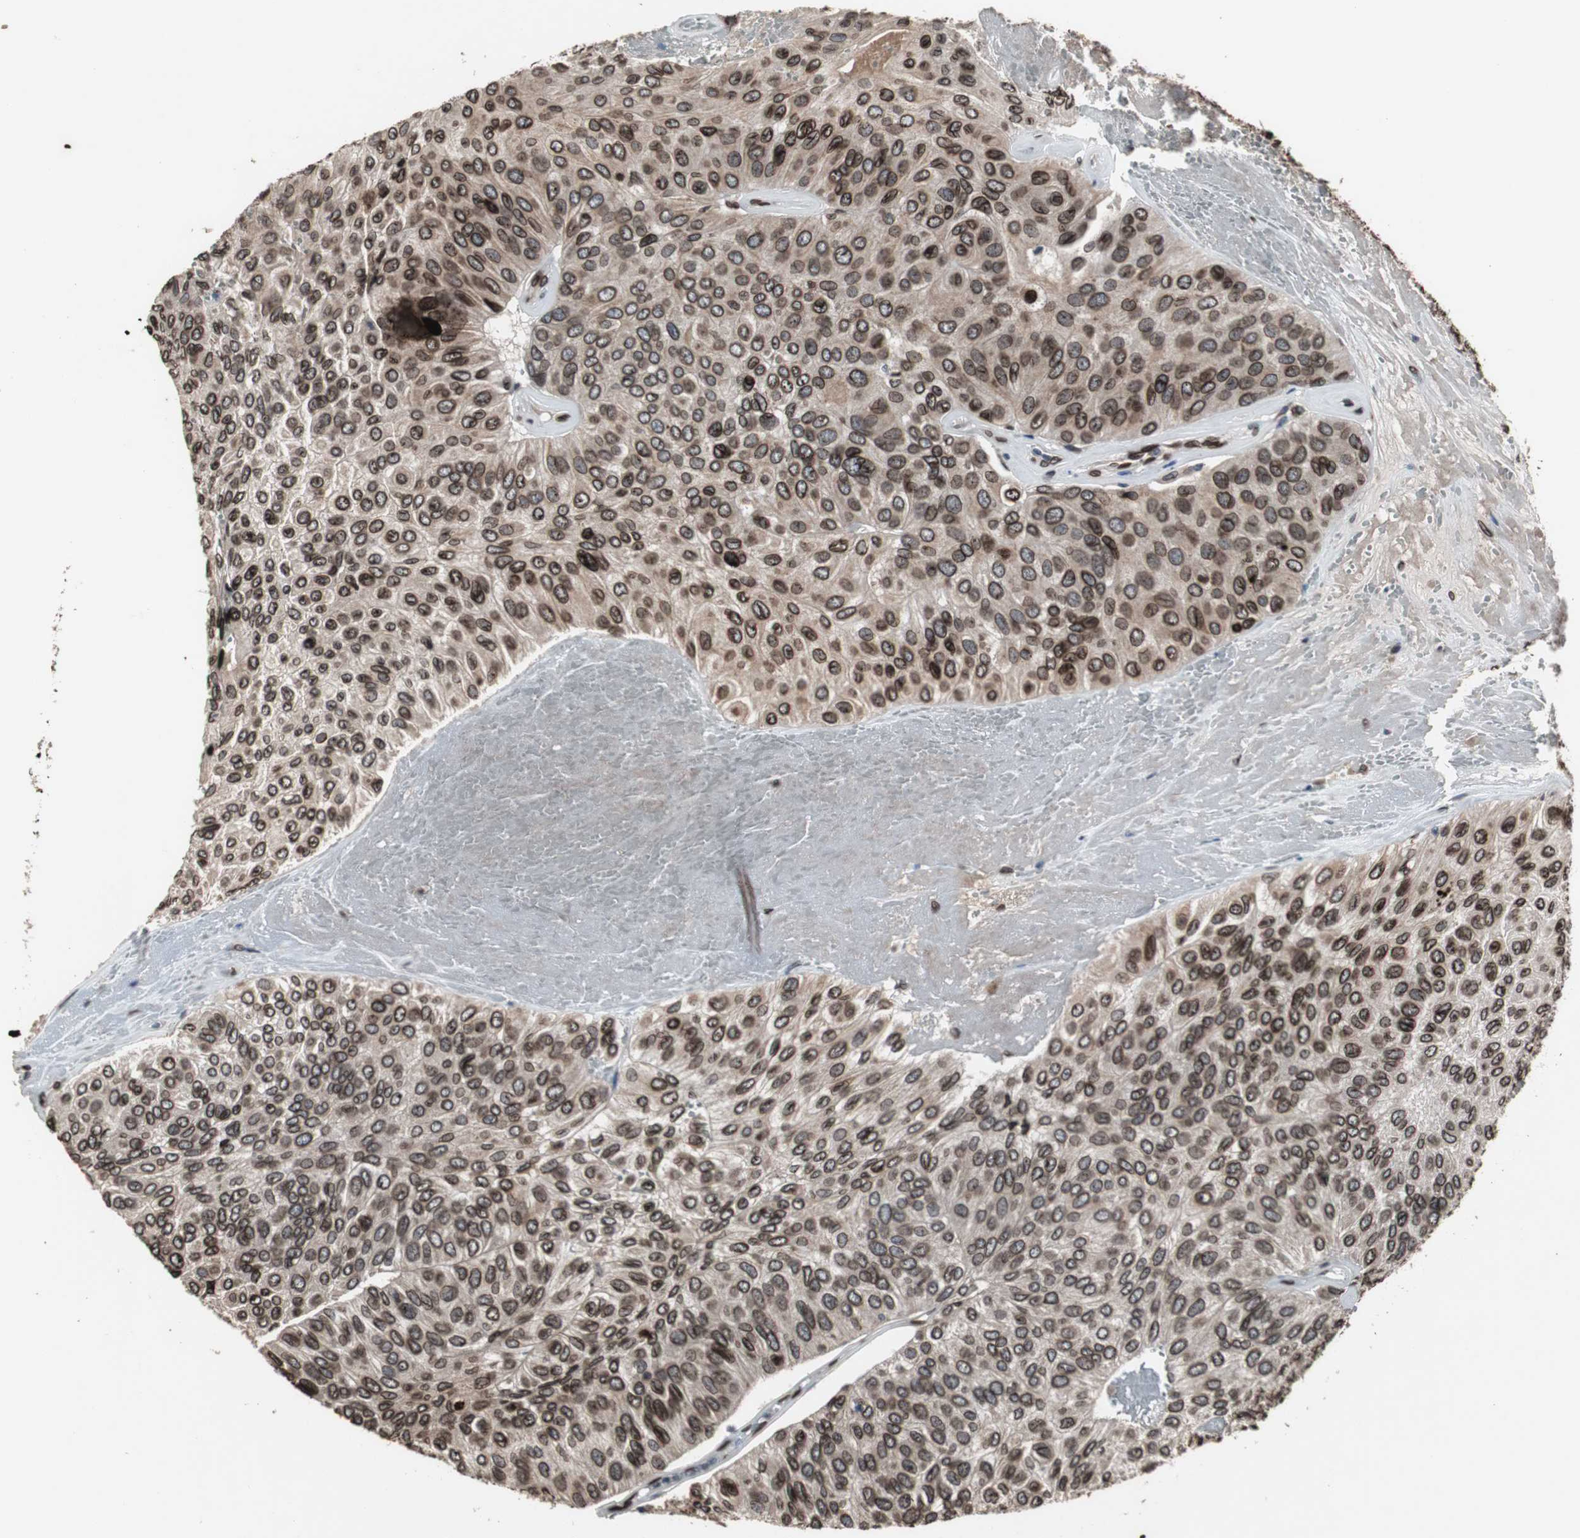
{"staining": {"intensity": "strong", "quantity": ">75%", "location": "cytoplasmic/membranous,nuclear"}, "tissue": "urothelial cancer", "cell_type": "Tumor cells", "image_type": "cancer", "snomed": [{"axis": "morphology", "description": "Urothelial carcinoma, High grade"}, {"axis": "topography", "description": "Urinary bladder"}], "caption": "Immunohistochemistry (IHC) (DAB (3,3'-diaminobenzidine)) staining of high-grade urothelial carcinoma shows strong cytoplasmic/membranous and nuclear protein expression in about >75% of tumor cells. The staining is performed using DAB (3,3'-diaminobenzidine) brown chromogen to label protein expression. The nuclei are counter-stained blue using hematoxylin.", "gene": "LMNA", "patient": {"sex": "male", "age": 66}}